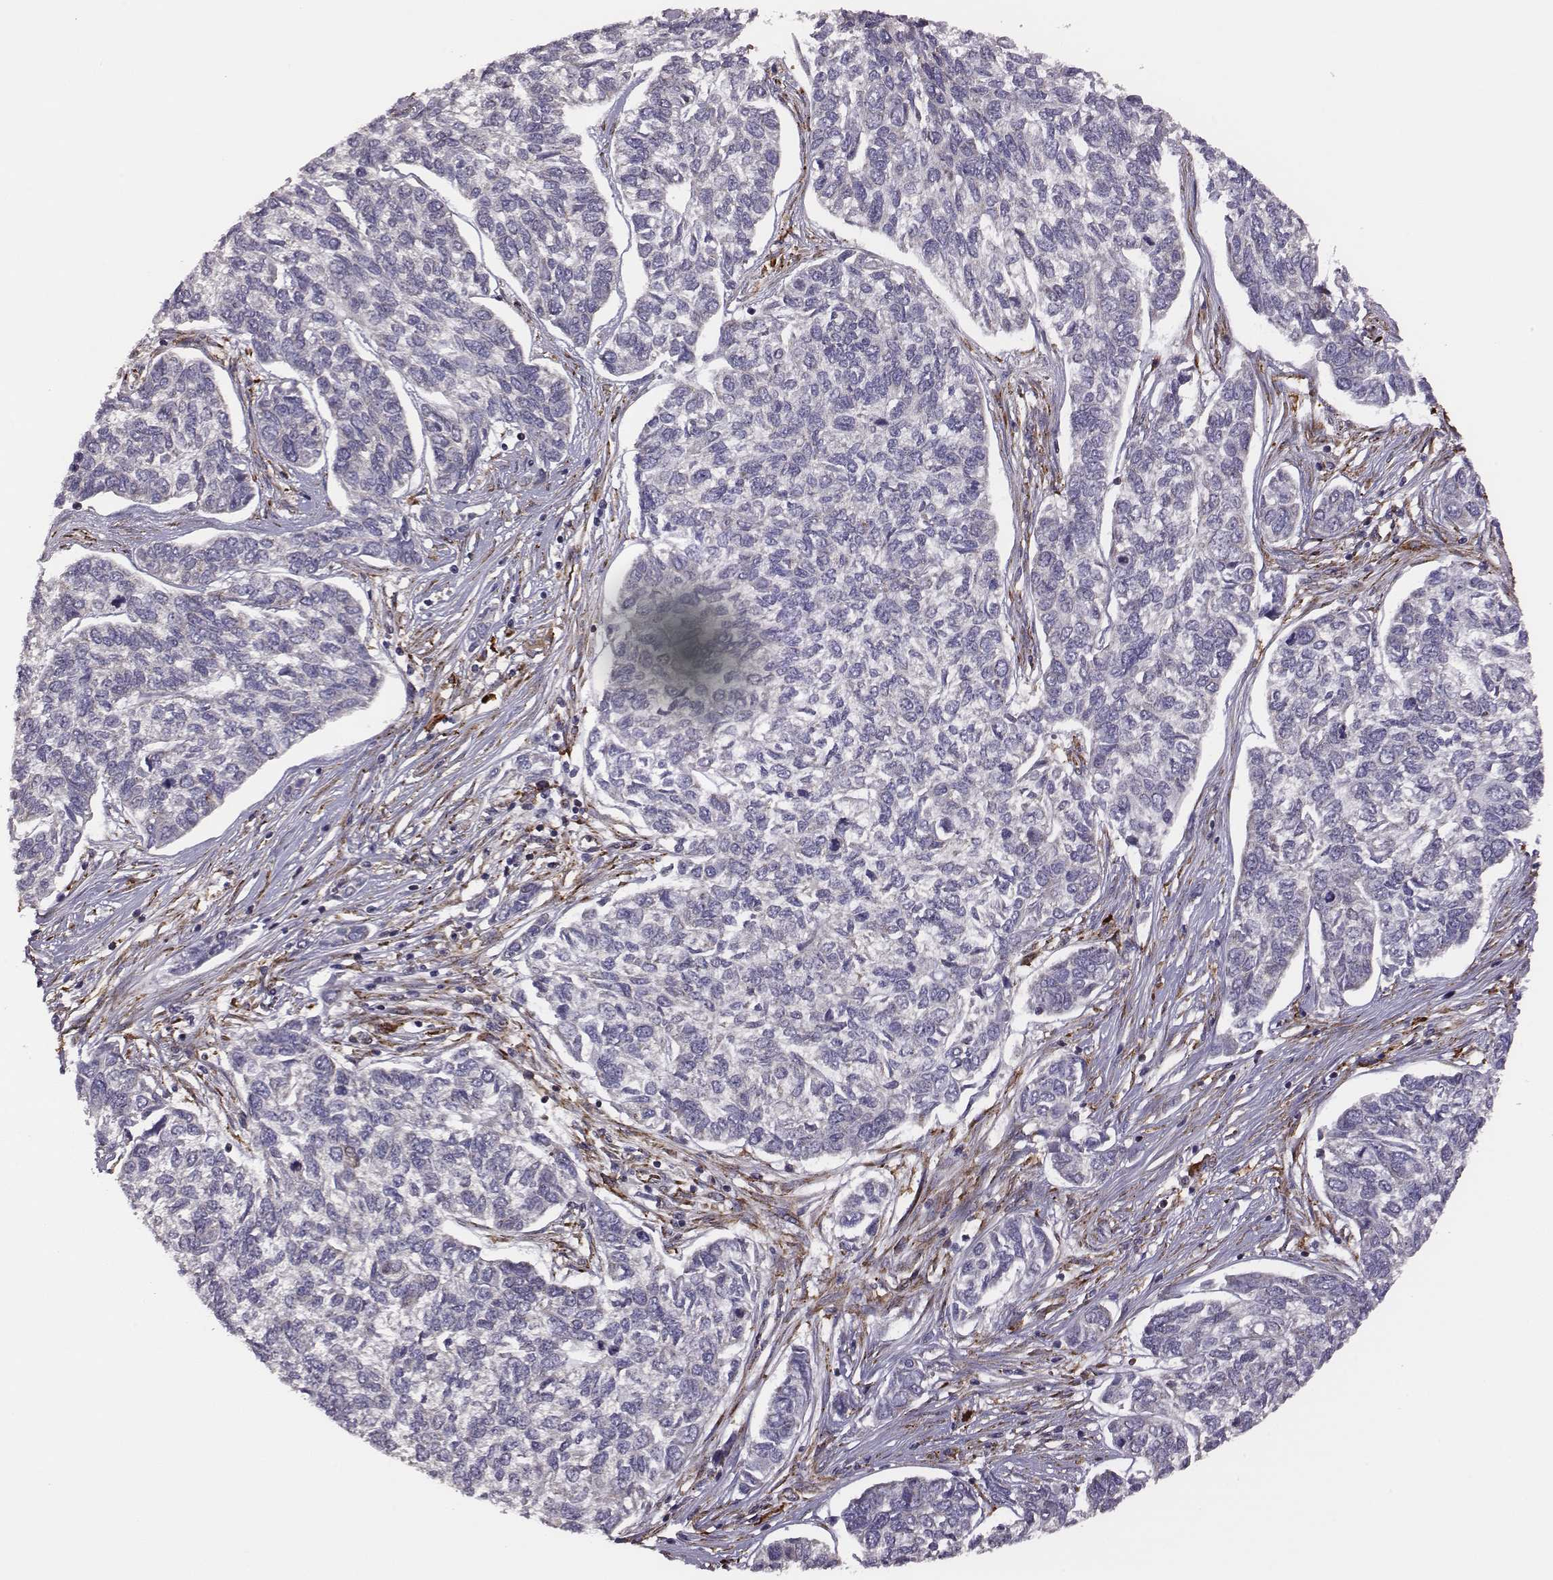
{"staining": {"intensity": "negative", "quantity": "none", "location": "none"}, "tissue": "skin cancer", "cell_type": "Tumor cells", "image_type": "cancer", "snomed": [{"axis": "morphology", "description": "Basal cell carcinoma"}, {"axis": "topography", "description": "Skin"}], "caption": "Tumor cells are negative for brown protein staining in skin cancer.", "gene": "SELENOI", "patient": {"sex": "female", "age": 65}}